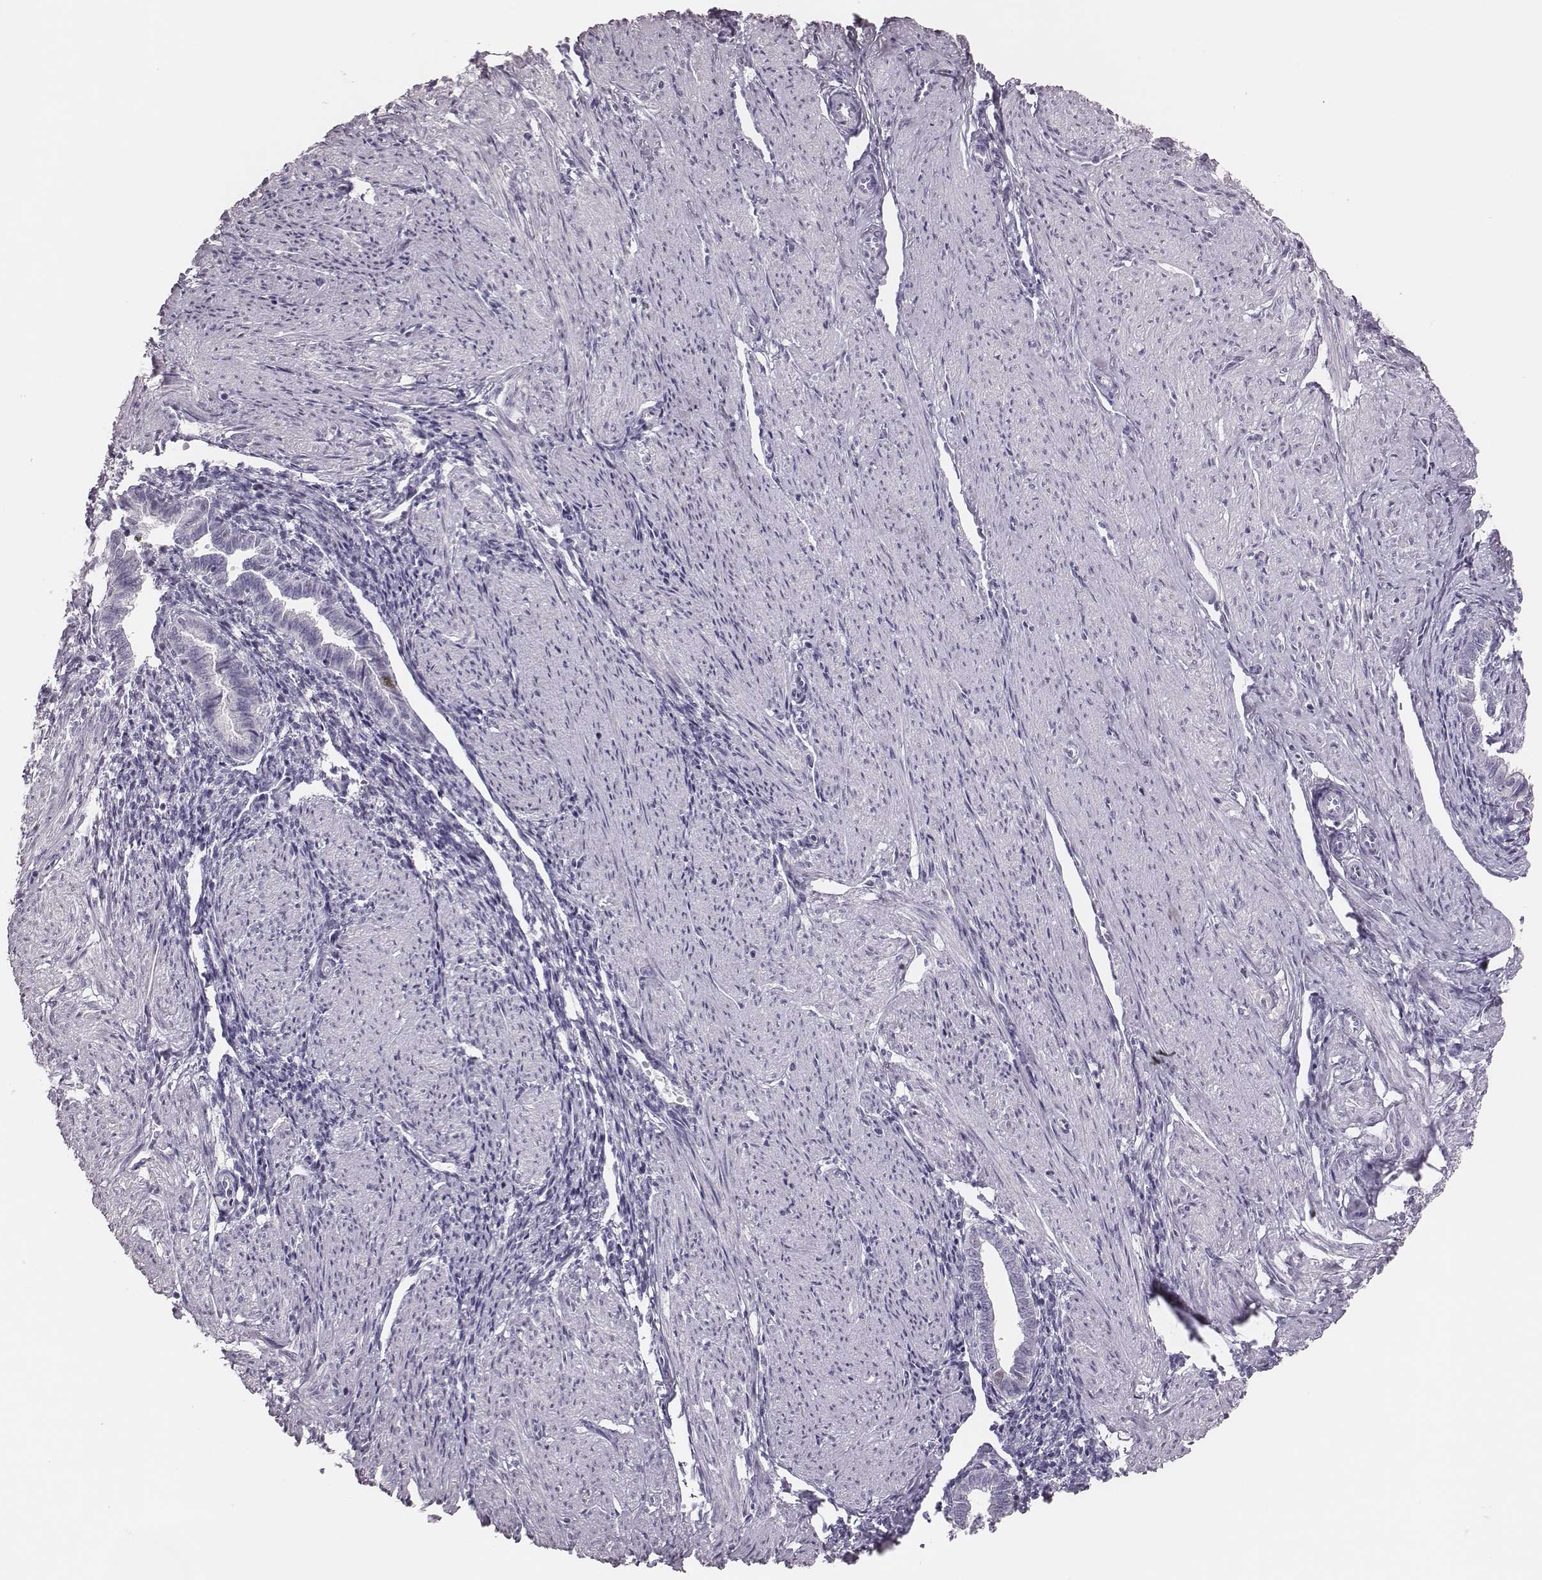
{"staining": {"intensity": "negative", "quantity": "none", "location": "none"}, "tissue": "endometrium", "cell_type": "Cells in endometrial stroma", "image_type": "normal", "snomed": [{"axis": "morphology", "description": "Normal tissue, NOS"}, {"axis": "topography", "description": "Endometrium"}], "caption": "Normal endometrium was stained to show a protein in brown. There is no significant positivity in cells in endometrial stroma. (Immunohistochemistry (ihc), brightfield microscopy, high magnification).", "gene": "H1", "patient": {"sex": "female", "age": 37}}